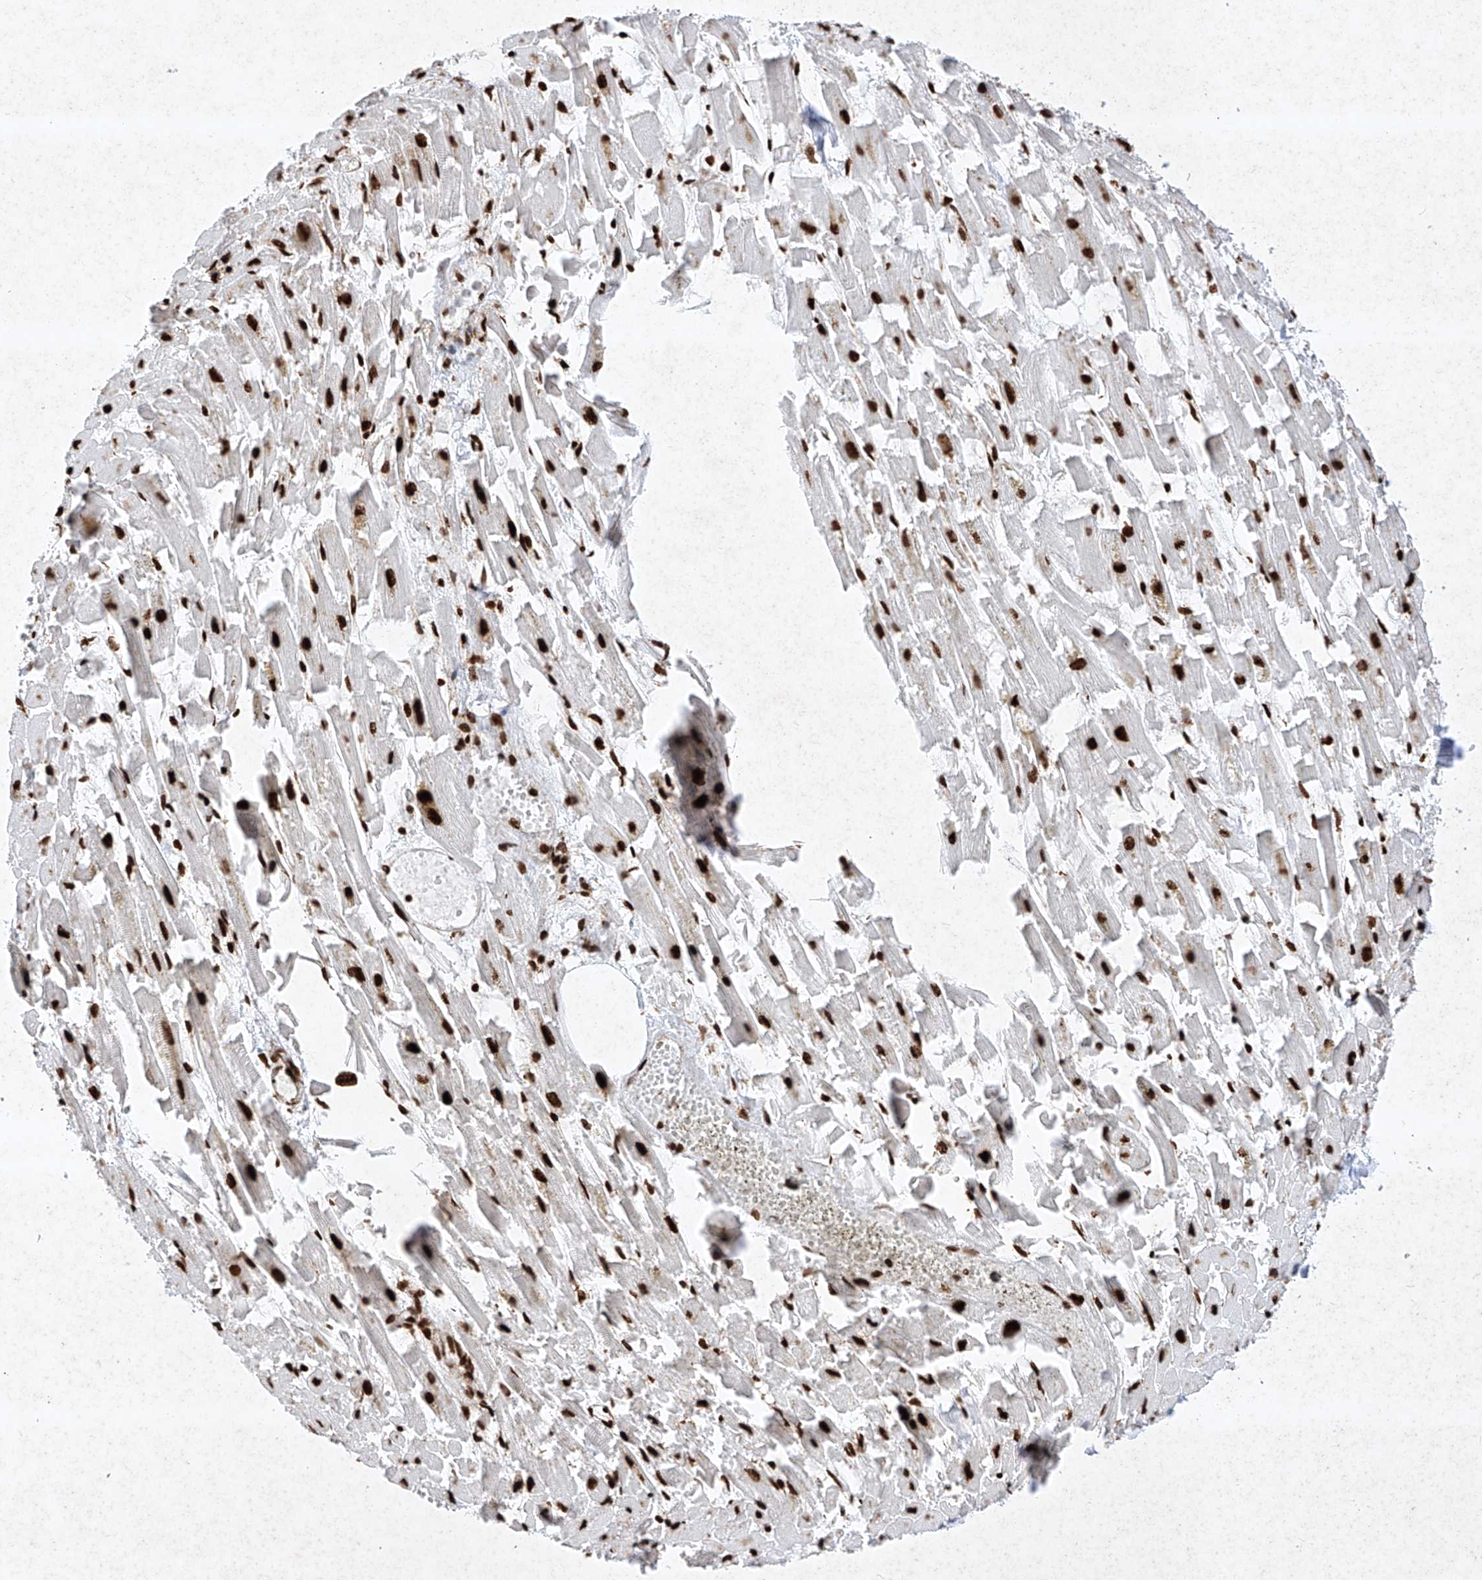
{"staining": {"intensity": "strong", "quantity": ">75%", "location": "nuclear"}, "tissue": "heart muscle", "cell_type": "Cardiomyocytes", "image_type": "normal", "snomed": [{"axis": "morphology", "description": "Normal tissue, NOS"}, {"axis": "topography", "description": "Heart"}], "caption": "Immunohistochemistry micrograph of normal heart muscle: heart muscle stained using immunohistochemistry exhibits high levels of strong protein expression localized specifically in the nuclear of cardiomyocytes, appearing as a nuclear brown color.", "gene": "SRSF6", "patient": {"sex": "female", "age": 64}}